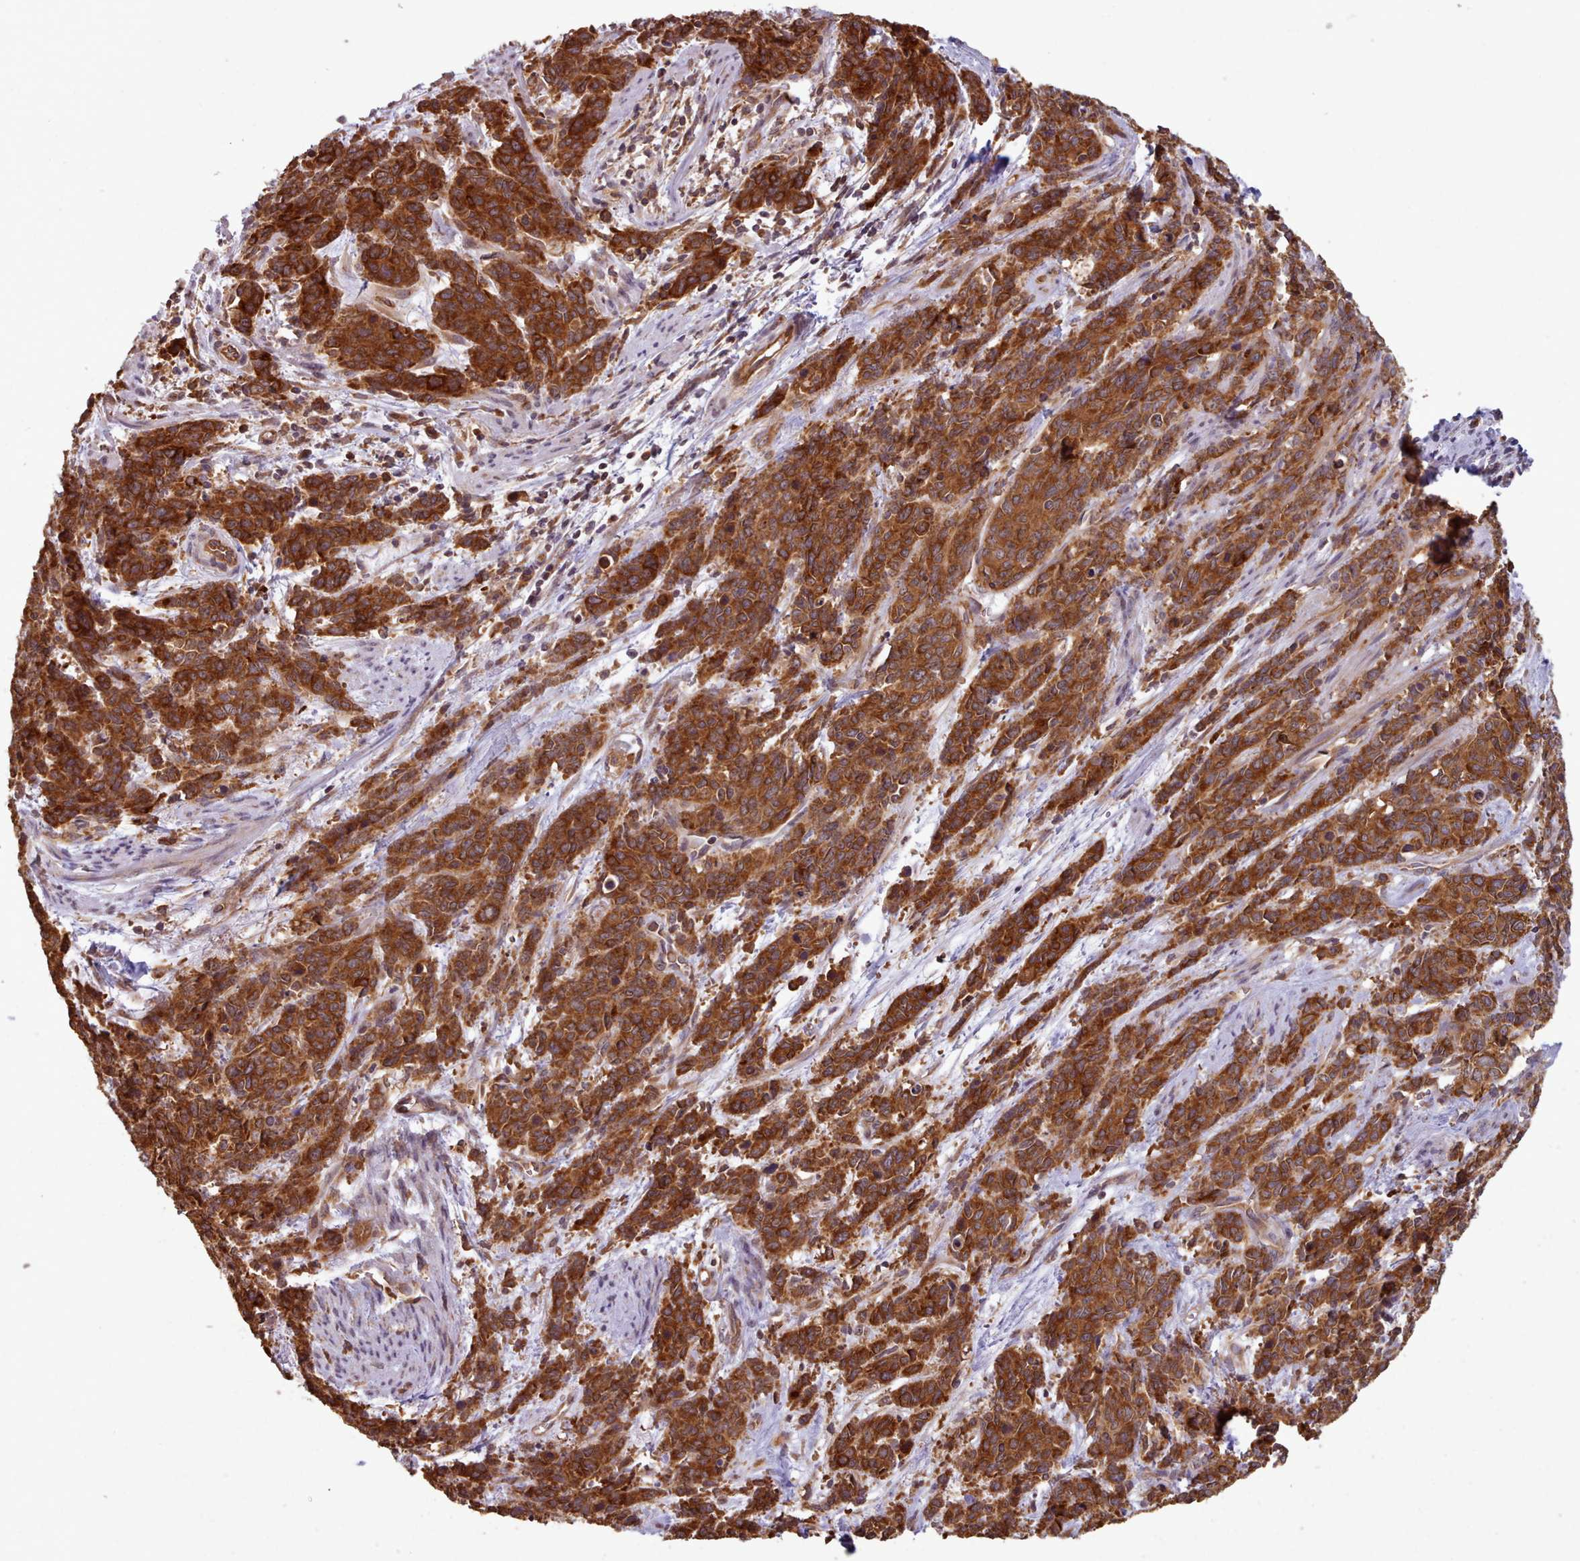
{"staining": {"intensity": "strong", "quantity": ">75%", "location": "cytoplasmic/membranous"}, "tissue": "cervical cancer", "cell_type": "Tumor cells", "image_type": "cancer", "snomed": [{"axis": "morphology", "description": "Squamous cell carcinoma, NOS"}, {"axis": "topography", "description": "Cervix"}], "caption": "IHC image of cervical squamous cell carcinoma stained for a protein (brown), which shows high levels of strong cytoplasmic/membranous expression in approximately >75% of tumor cells.", "gene": "CRYBG1", "patient": {"sex": "female", "age": 60}}